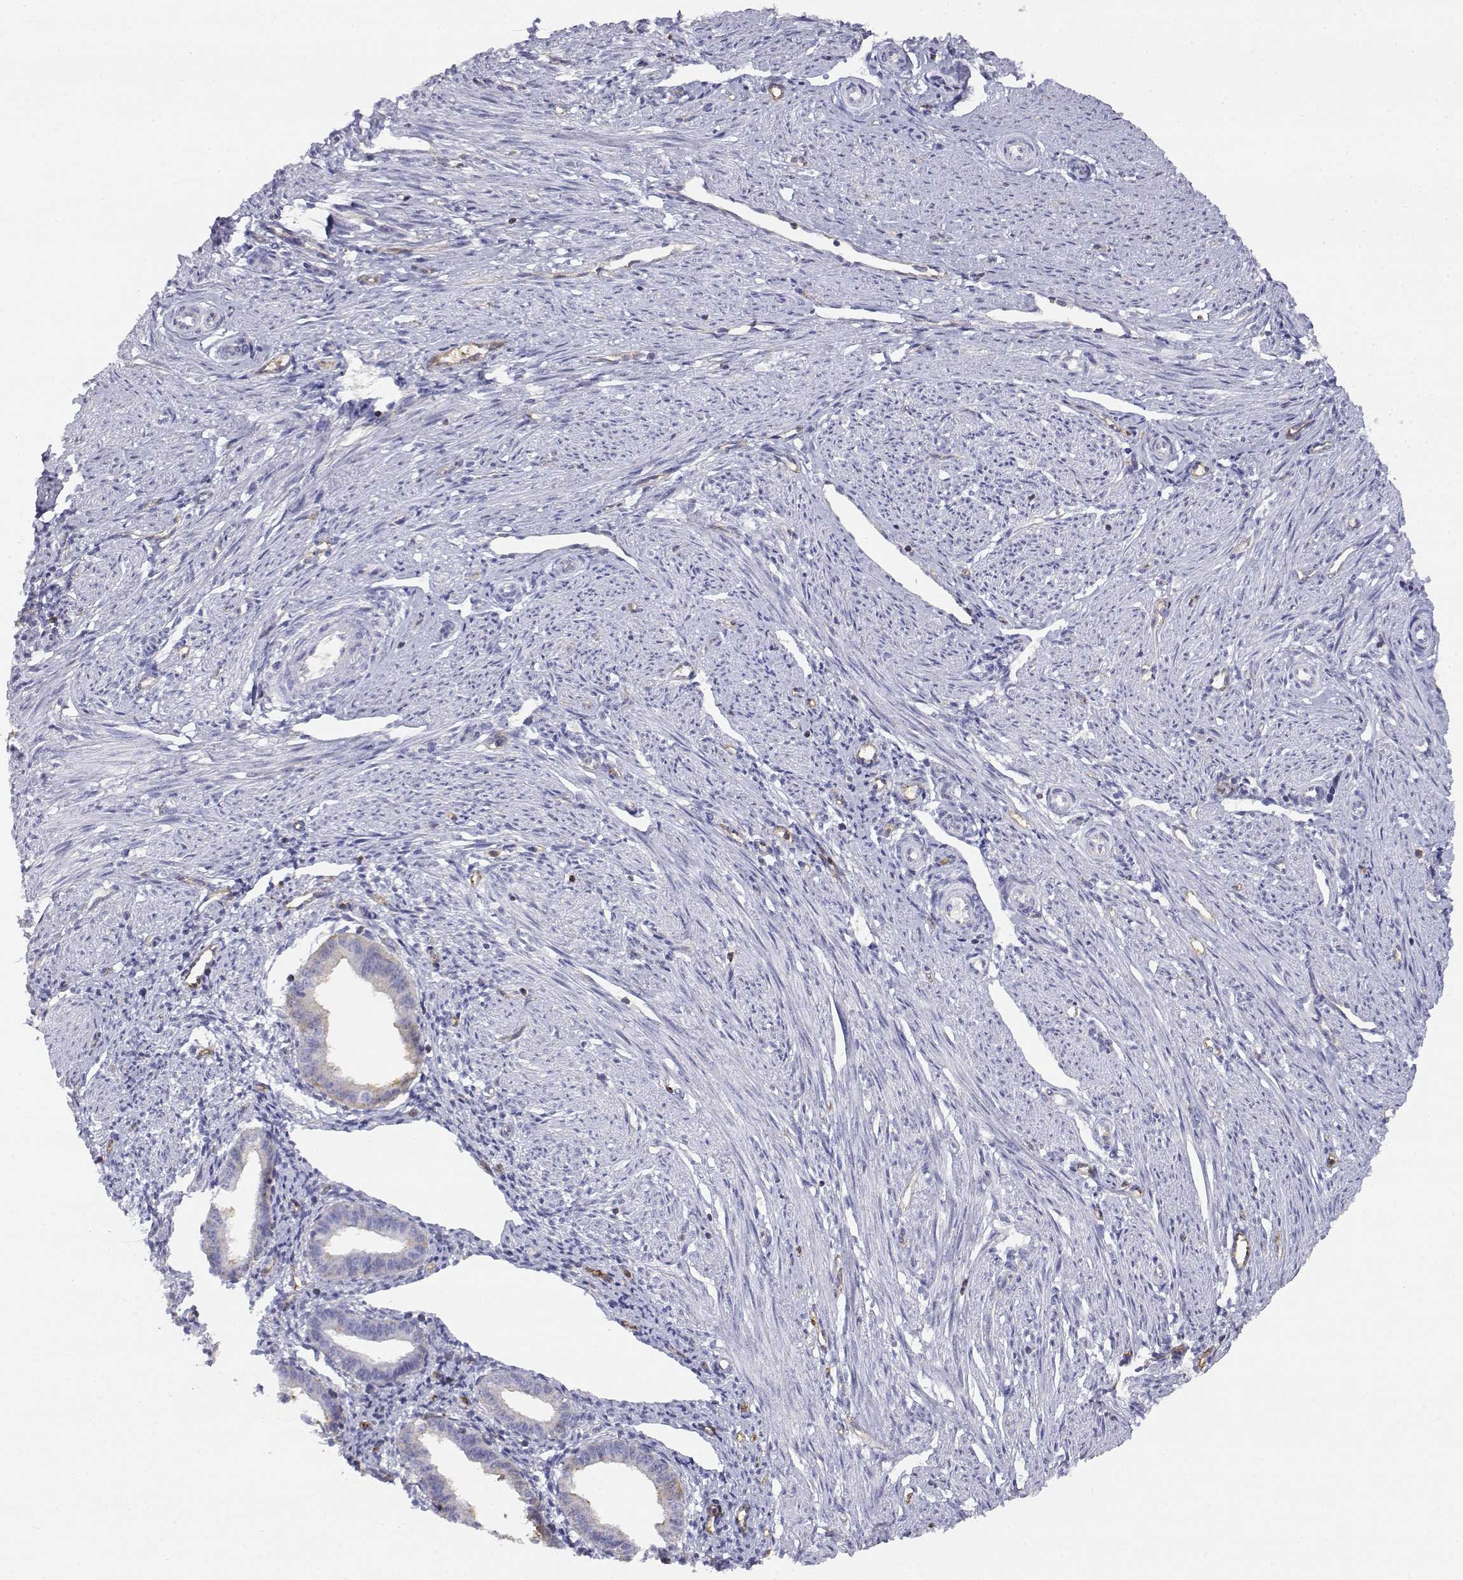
{"staining": {"intensity": "negative", "quantity": "none", "location": "none"}, "tissue": "endometrium", "cell_type": "Cells in endometrial stroma", "image_type": "normal", "snomed": [{"axis": "morphology", "description": "Normal tissue, NOS"}, {"axis": "topography", "description": "Endometrium"}], "caption": "Human endometrium stained for a protein using IHC exhibits no staining in cells in endometrial stroma.", "gene": "ADA", "patient": {"sex": "female", "age": 37}}